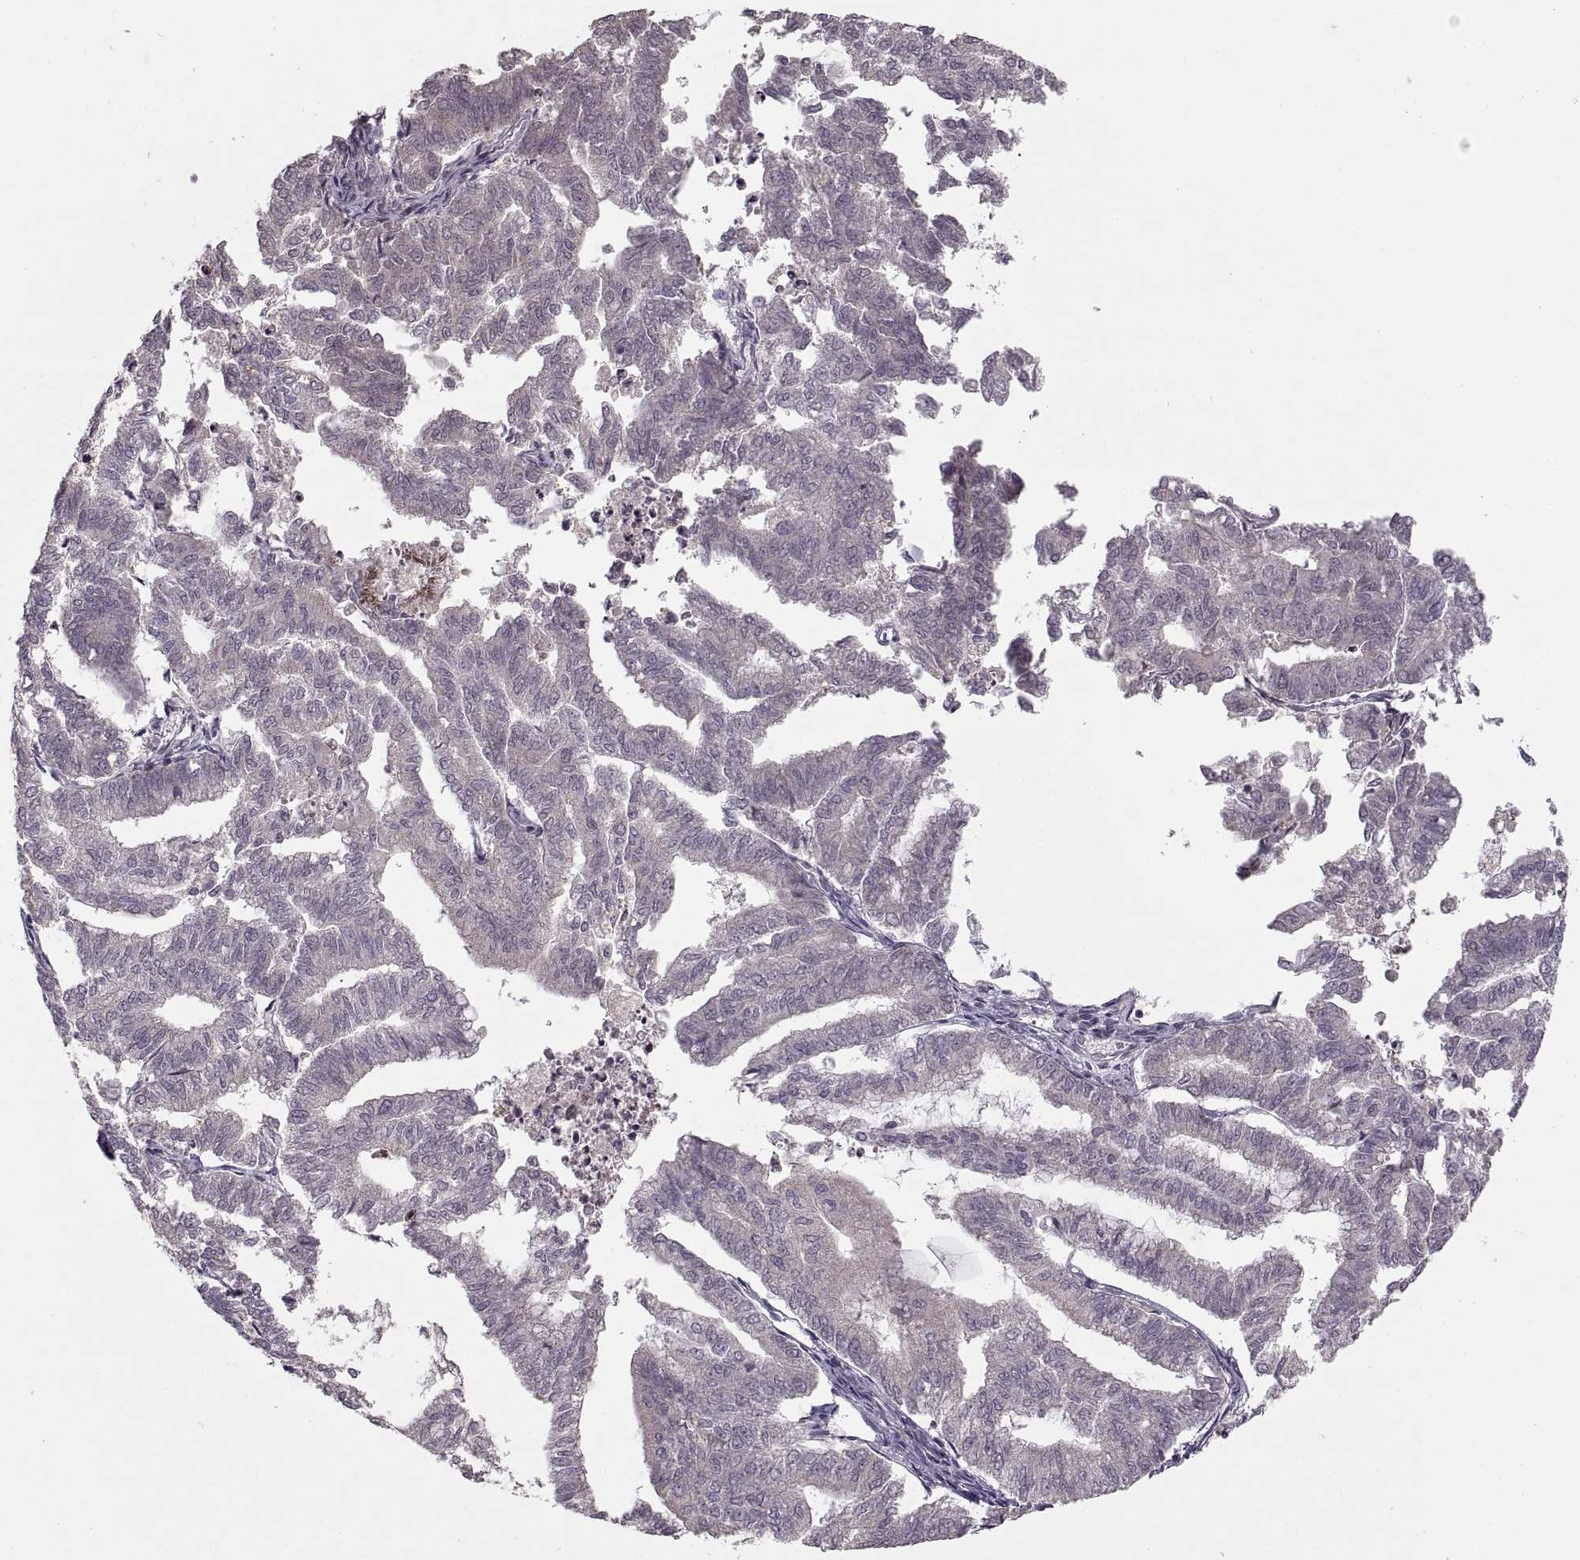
{"staining": {"intensity": "negative", "quantity": "none", "location": "none"}, "tissue": "endometrial cancer", "cell_type": "Tumor cells", "image_type": "cancer", "snomed": [{"axis": "morphology", "description": "Adenocarcinoma, NOS"}, {"axis": "topography", "description": "Endometrium"}], "caption": "Immunohistochemical staining of endometrial cancer (adenocarcinoma) reveals no significant staining in tumor cells.", "gene": "PIERCE1", "patient": {"sex": "female", "age": 79}}